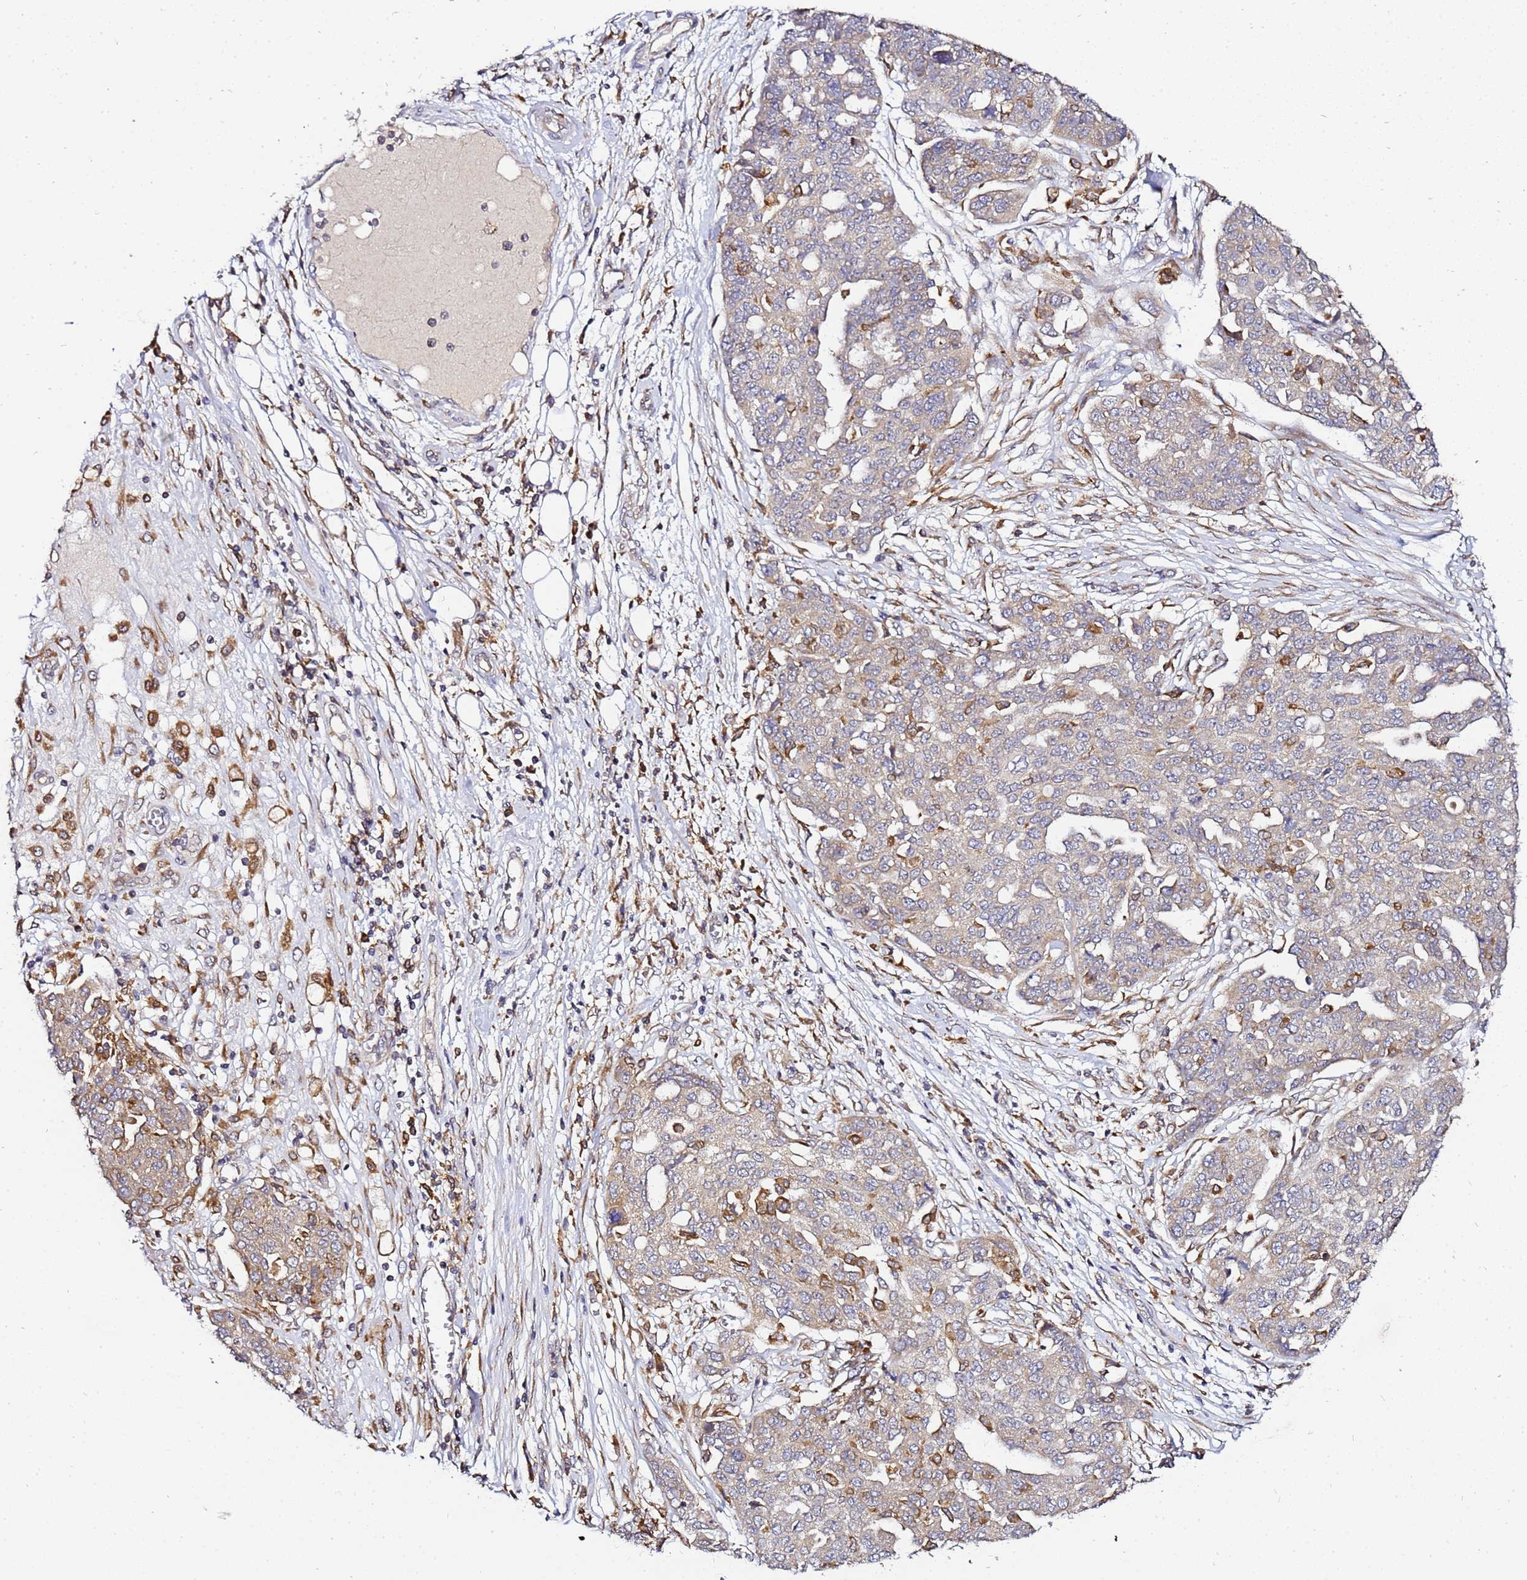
{"staining": {"intensity": "negative", "quantity": "none", "location": "none"}, "tissue": "ovarian cancer", "cell_type": "Tumor cells", "image_type": "cancer", "snomed": [{"axis": "morphology", "description": "Cystadenocarcinoma, serous, NOS"}, {"axis": "topography", "description": "Soft tissue"}, {"axis": "topography", "description": "Ovary"}], "caption": "Immunohistochemical staining of human ovarian serous cystadenocarcinoma displays no significant staining in tumor cells.", "gene": "ADPGK", "patient": {"sex": "female", "age": 57}}